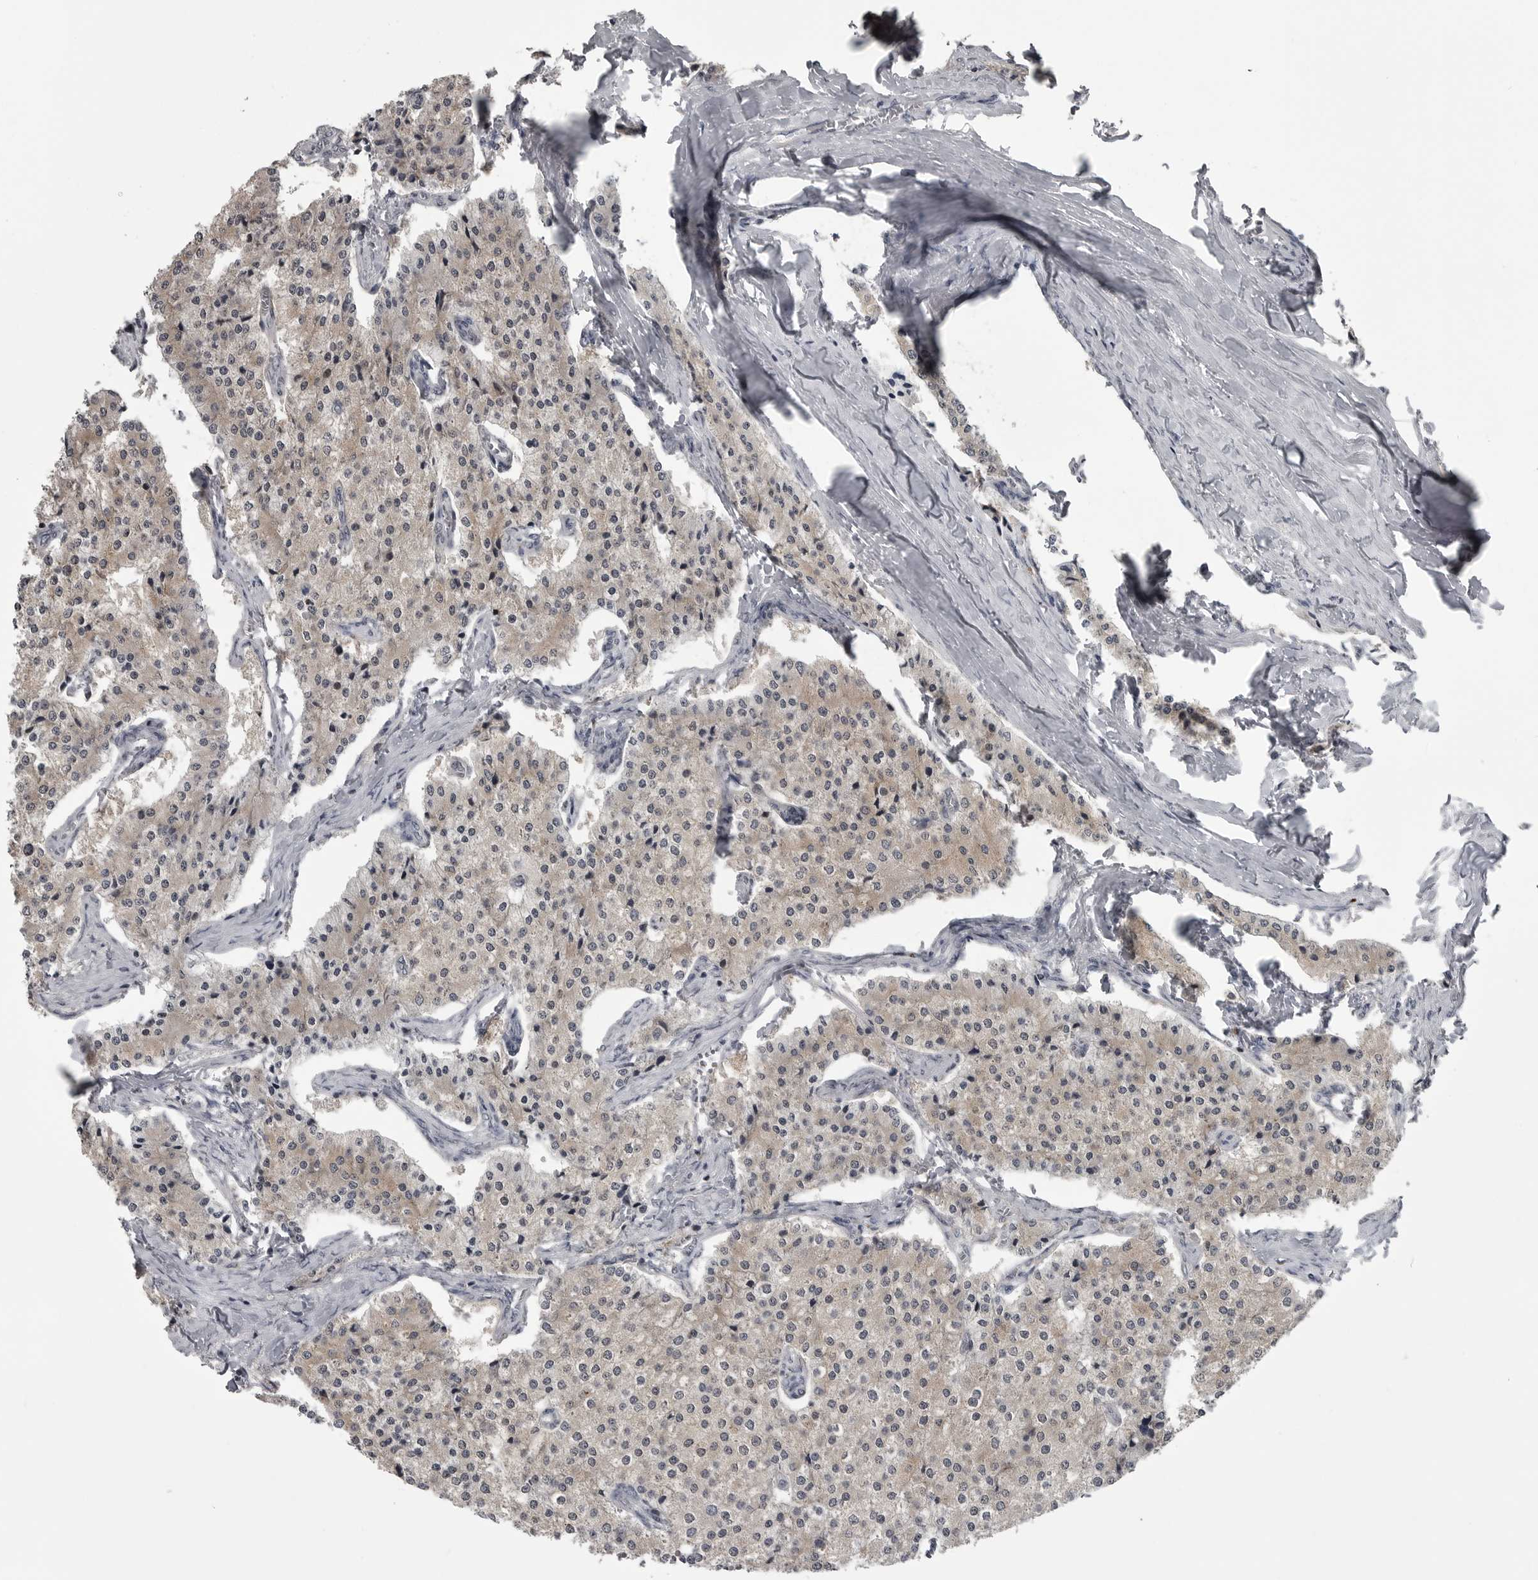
{"staining": {"intensity": "weak", "quantity": ">75%", "location": "cytoplasmic/membranous"}, "tissue": "carcinoid", "cell_type": "Tumor cells", "image_type": "cancer", "snomed": [{"axis": "morphology", "description": "Carcinoid, malignant, NOS"}, {"axis": "topography", "description": "Colon"}], "caption": "Human carcinoid (malignant) stained for a protein (brown) displays weak cytoplasmic/membranous positive positivity in approximately >75% of tumor cells.", "gene": "LYSMD1", "patient": {"sex": "female", "age": 52}}